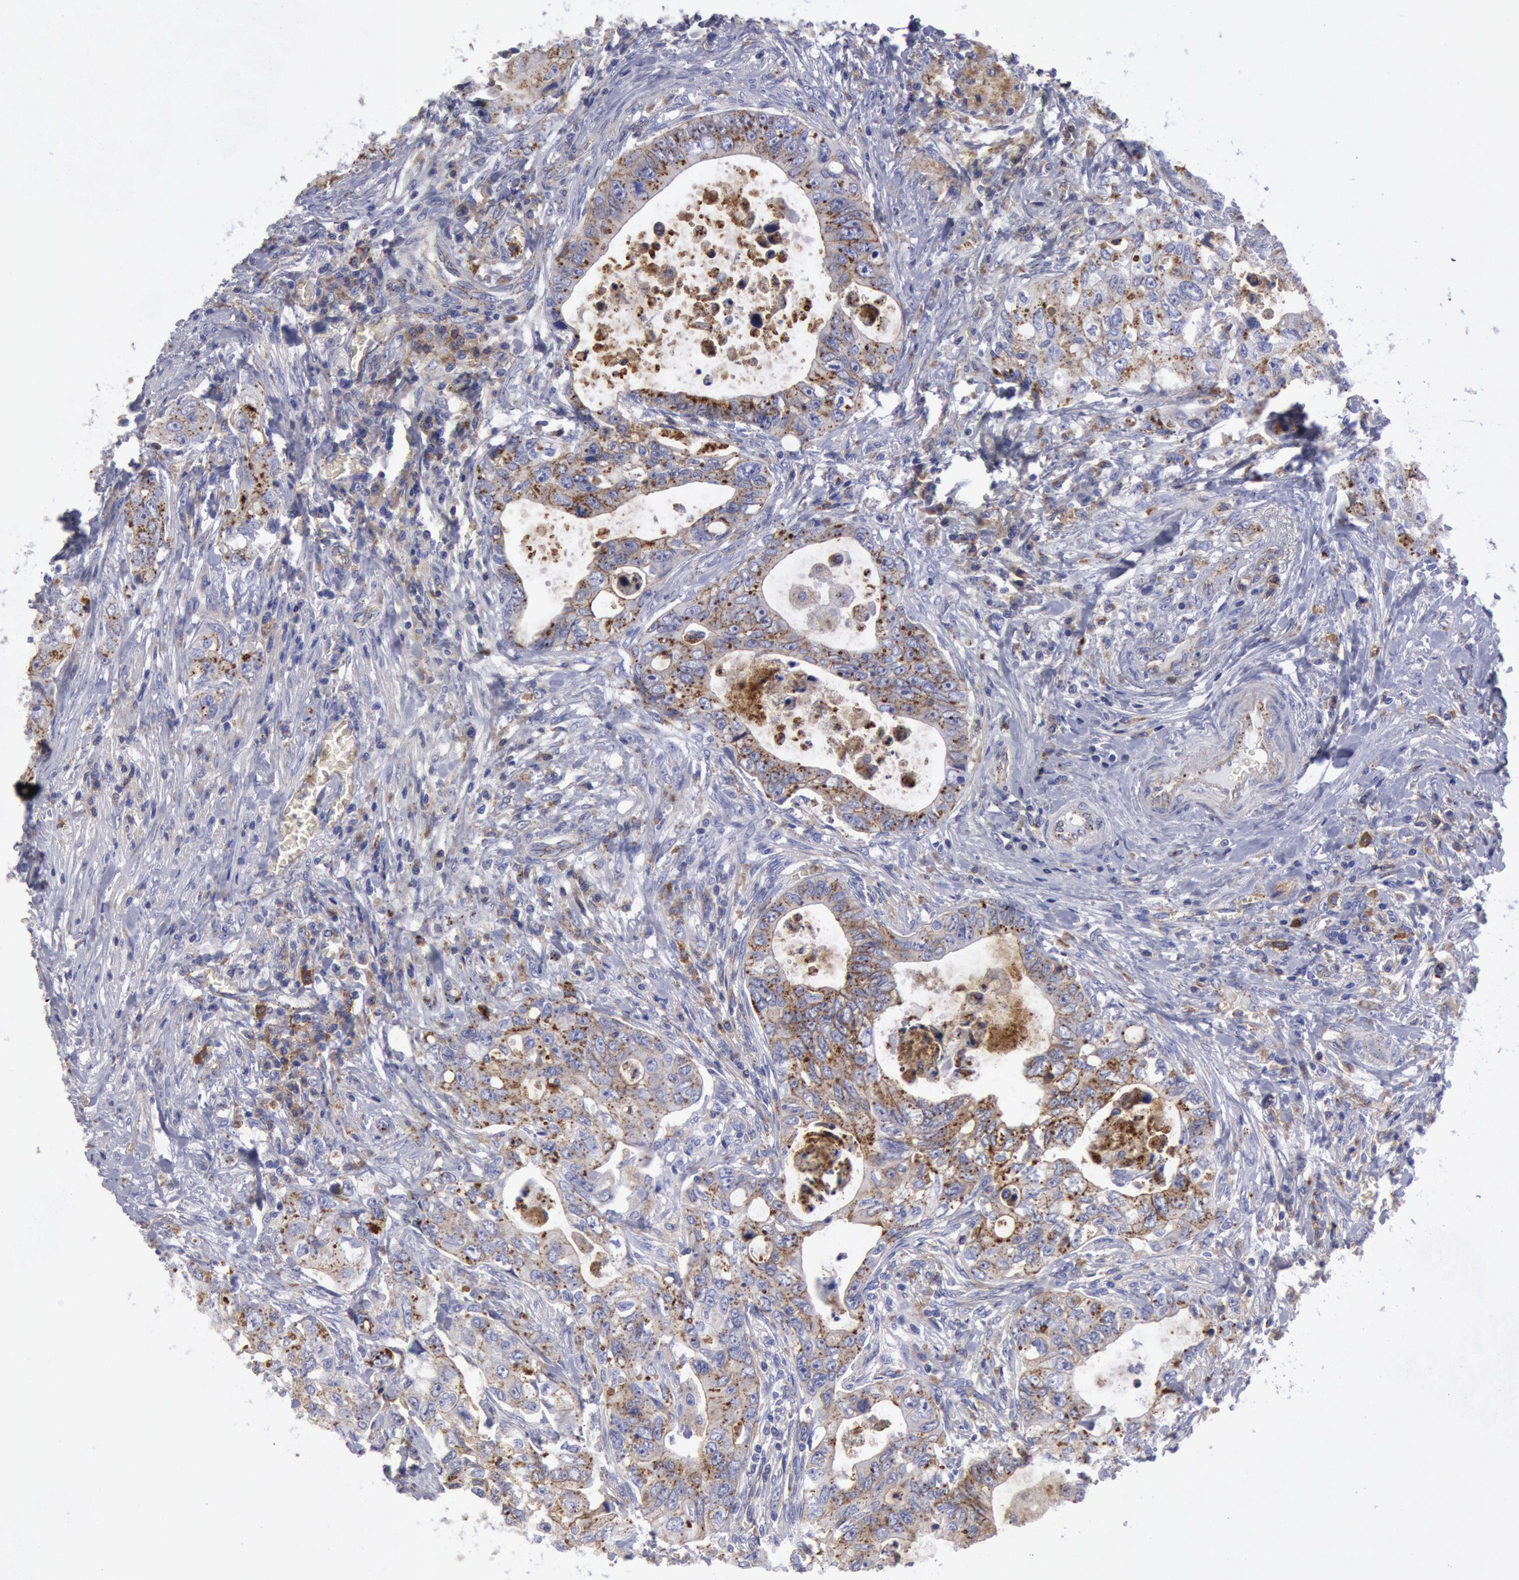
{"staining": {"intensity": "weak", "quantity": "25%-75%", "location": "cytoplasmic/membranous"}, "tissue": "colorectal cancer", "cell_type": "Tumor cells", "image_type": "cancer", "snomed": [{"axis": "morphology", "description": "Adenocarcinoma, NOS"}, {"axis": "topography", "description": "Rectum"}], "caption": "Adenocarcinoma (colorectal) was stained to show a protein in brown. There is low levels of weak cytoplasmic/membranous expression in about 25%-75% of tumor cells.", "gene": "FLOT1", "patient": {"sex": "female", "age": 57}}